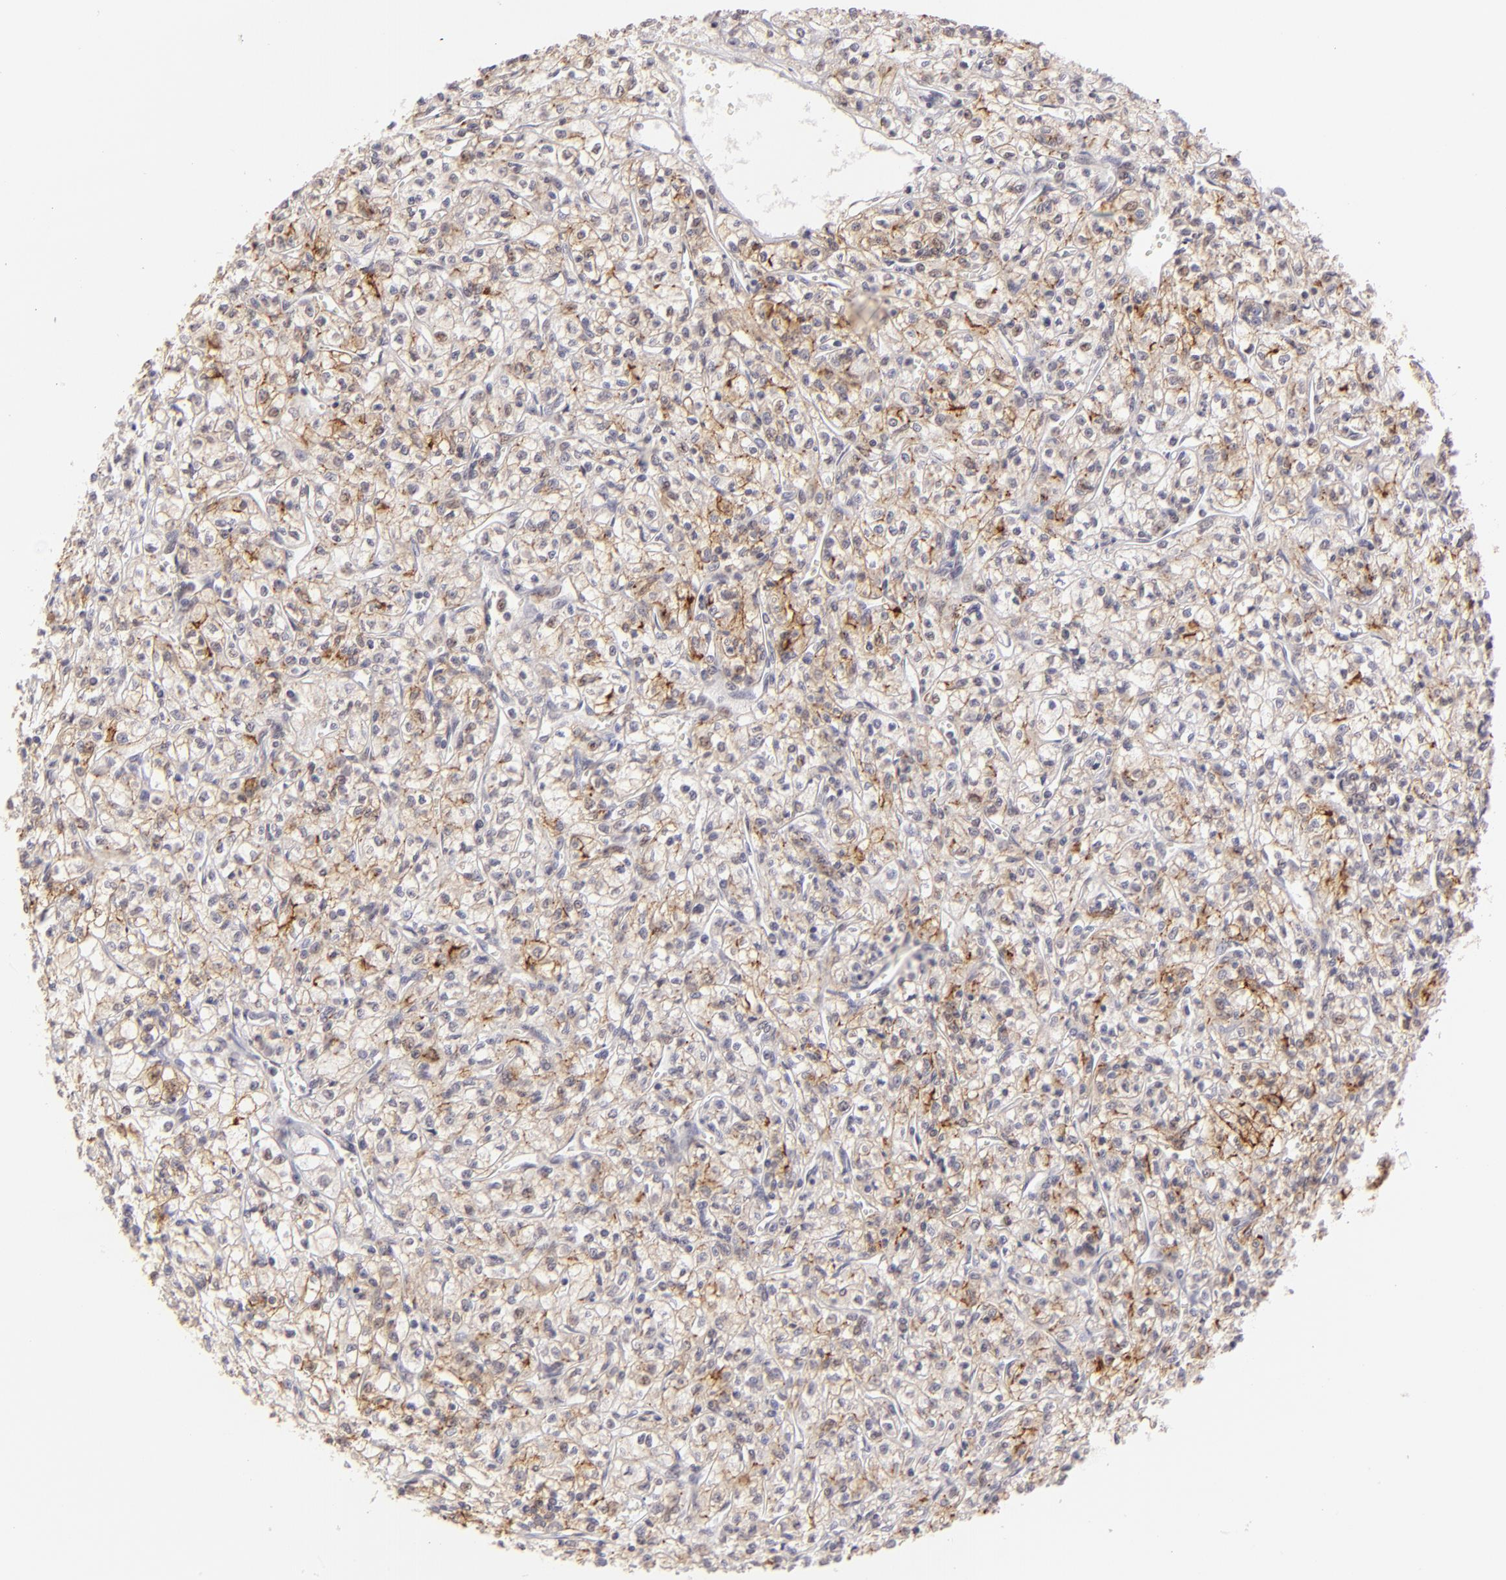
{"staining": {"intensity": "weak", "quantity": "25%-75%", "location": "cytoplasmic/membranous"}, "tissue": "renal cancer", "cell_type": "Tumor cells", "image_type": "cancer", "snomed": [{"axis": "morphology", "description": "Adenocarcinoma, NOS"}, {"axis": "topography", "description": "Kidney"}], "caption": "Tumor cells exhibit low levels of weak cytoplasmic/membranous positivity in approximately 25%-75% of cells in human renal cancer (adenocarcinoma).", "gene": "CLDN1", "patient": {"sex": "male", "age": 61}}